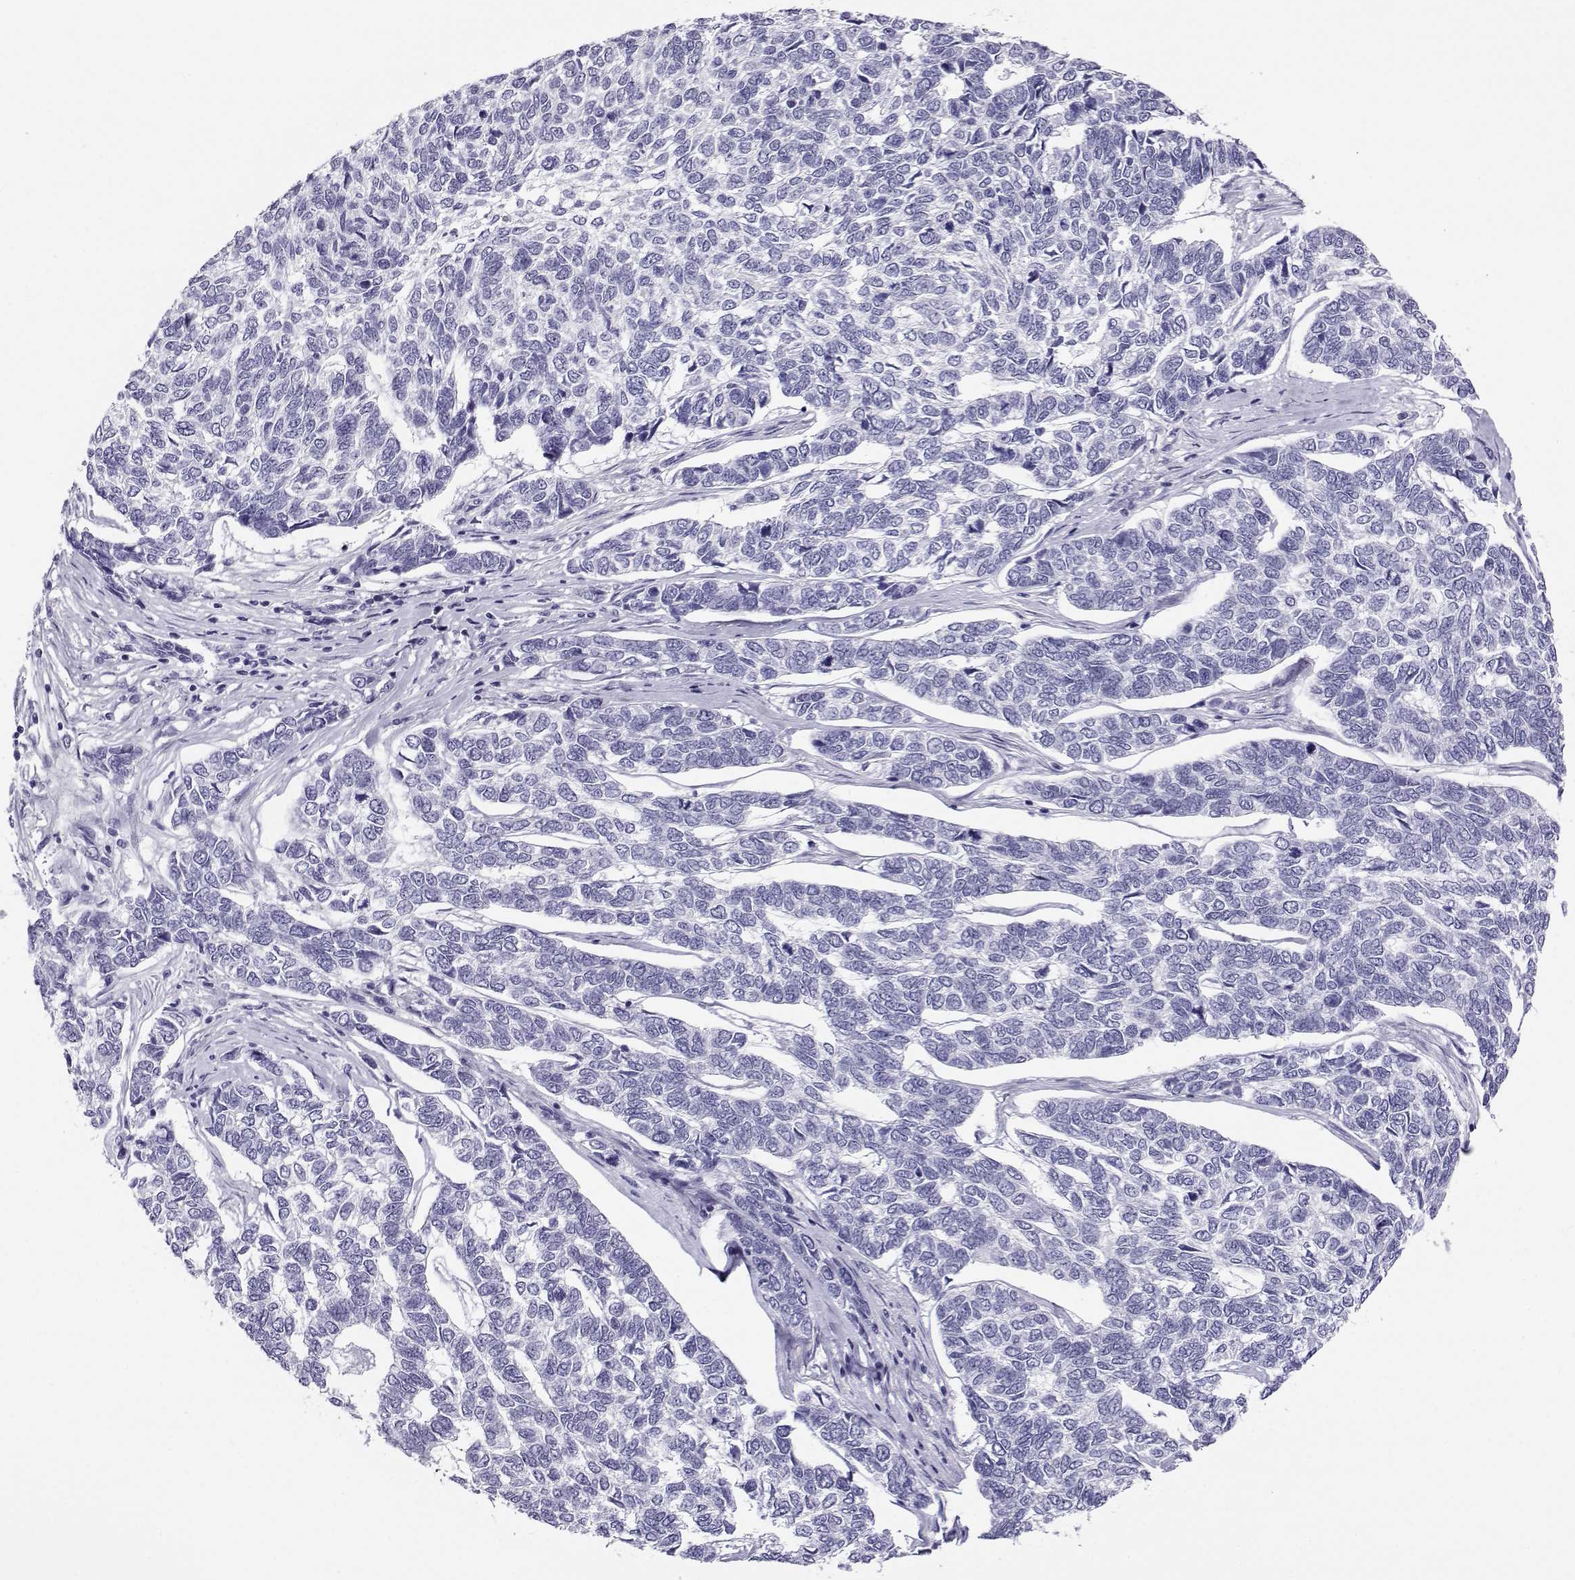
{"staining": {"intensity": "negative", "quantity": "none", "location": "none"}, "tissue": "skin cancer", "cell_type": "Tumor cells", "image_type": "cancer", "snomed": [{"axis": "morphology", "description": "Basal cell carcinoma"}, {"axis": "topography", "description": "Skin"}], "caption": "This is a image of IHC staining of skin basal cell carcinoma, which shows no positivity in tumor cells.", "gene": "RHOXF2", "patient": {"sex": "female", "age": 65}}